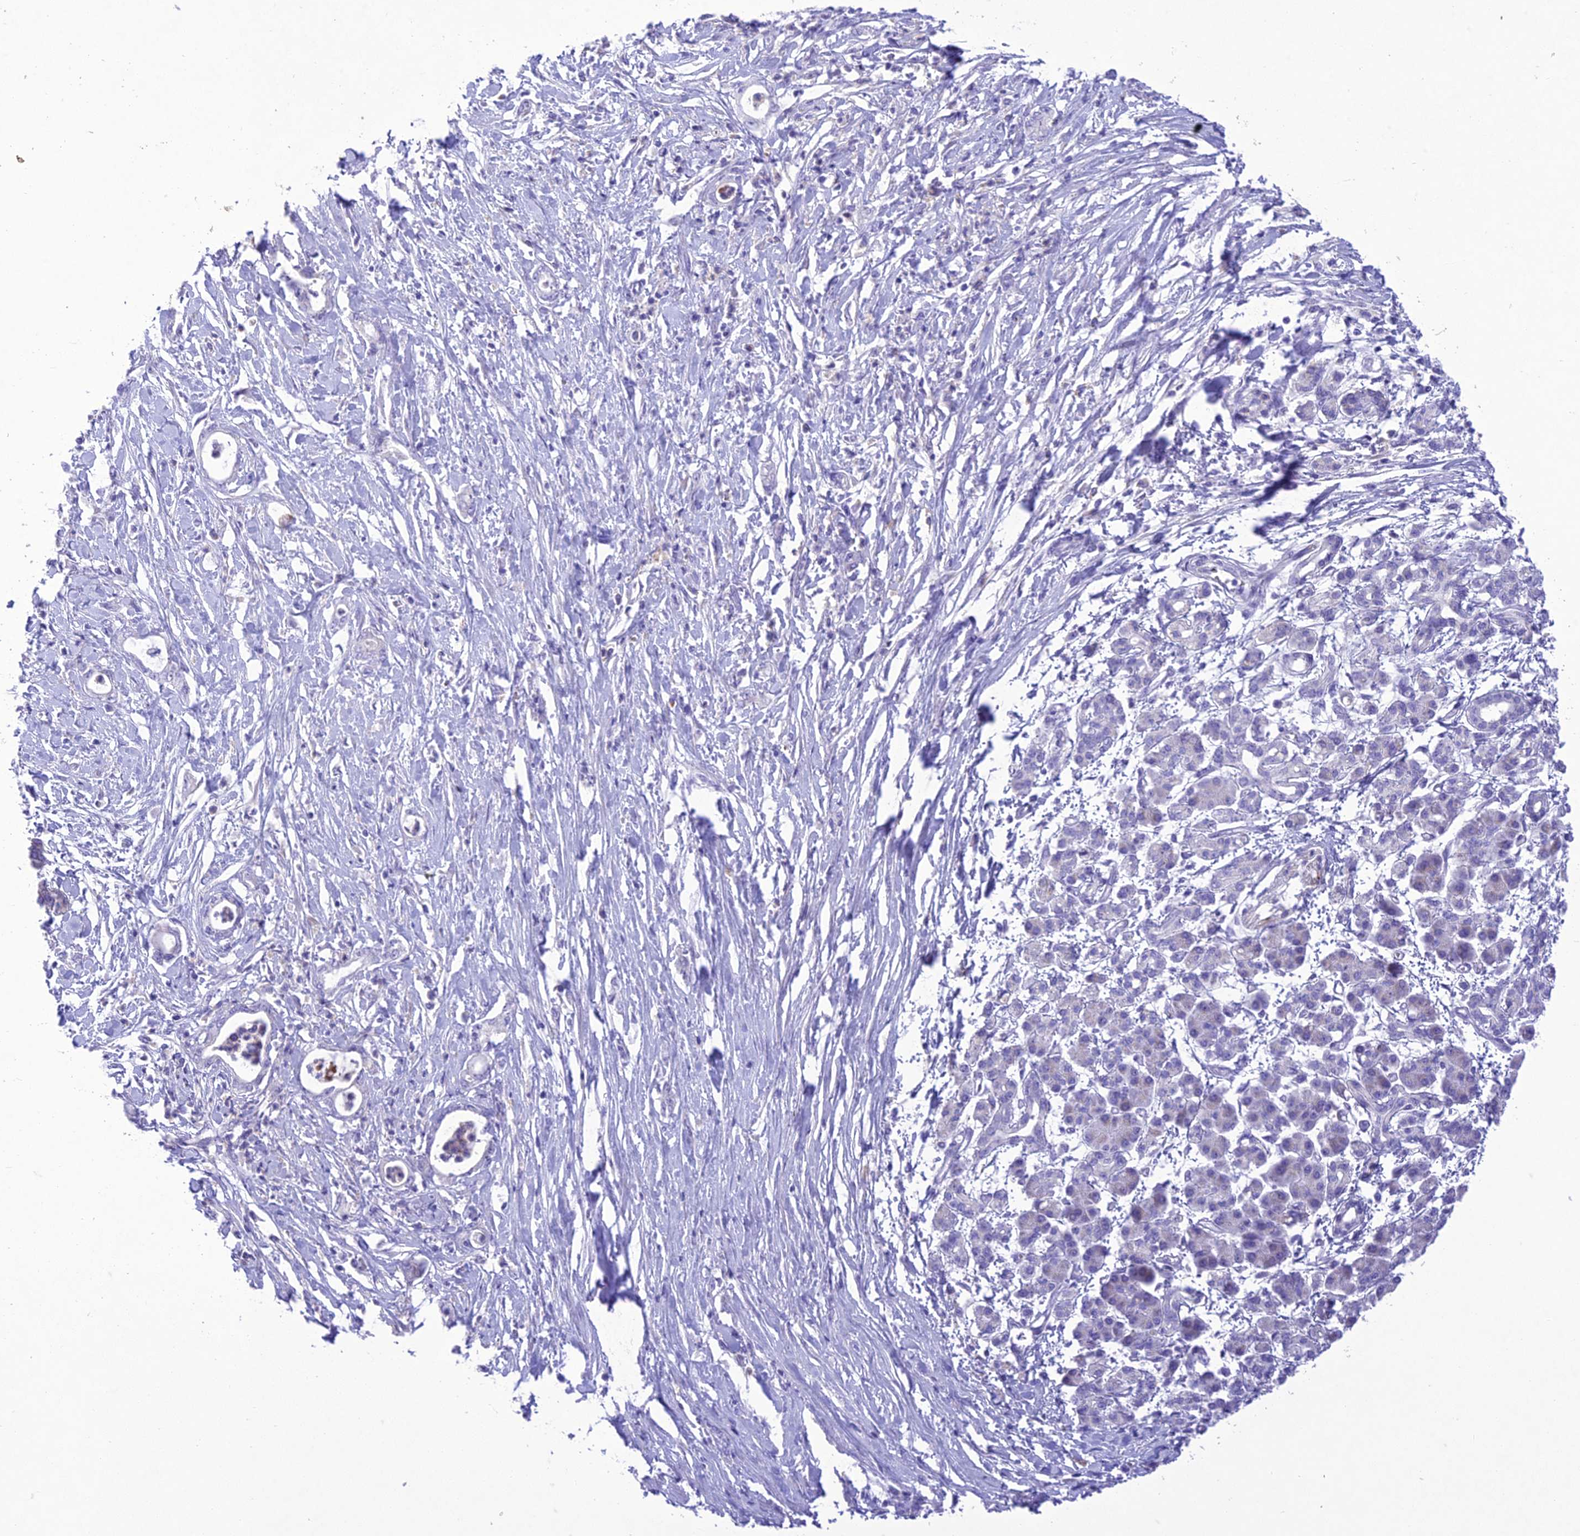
{"staining": {"intensity": "negative", "quantity": "none", "location": "none"}, "tissue": "pancreatic cancer", "cell_type": "Tumor cells", "image_type": "cancer", "snomed": [{"axis": "morphology", "description": "Normal tissue, NOS"}, {"axis": "morphology", "description": "Adenocarcinoma, NOS"}, {"axis": "topography", "description": "Pancreas"}], "caption": "IHC histopathology image of human adenocarcinoma (pancreatic) stained for a protein (brown), which shows no expression in tumor cells.", "gene": "SLC13A5", "patient": {"sex": "female", "age": 55}}